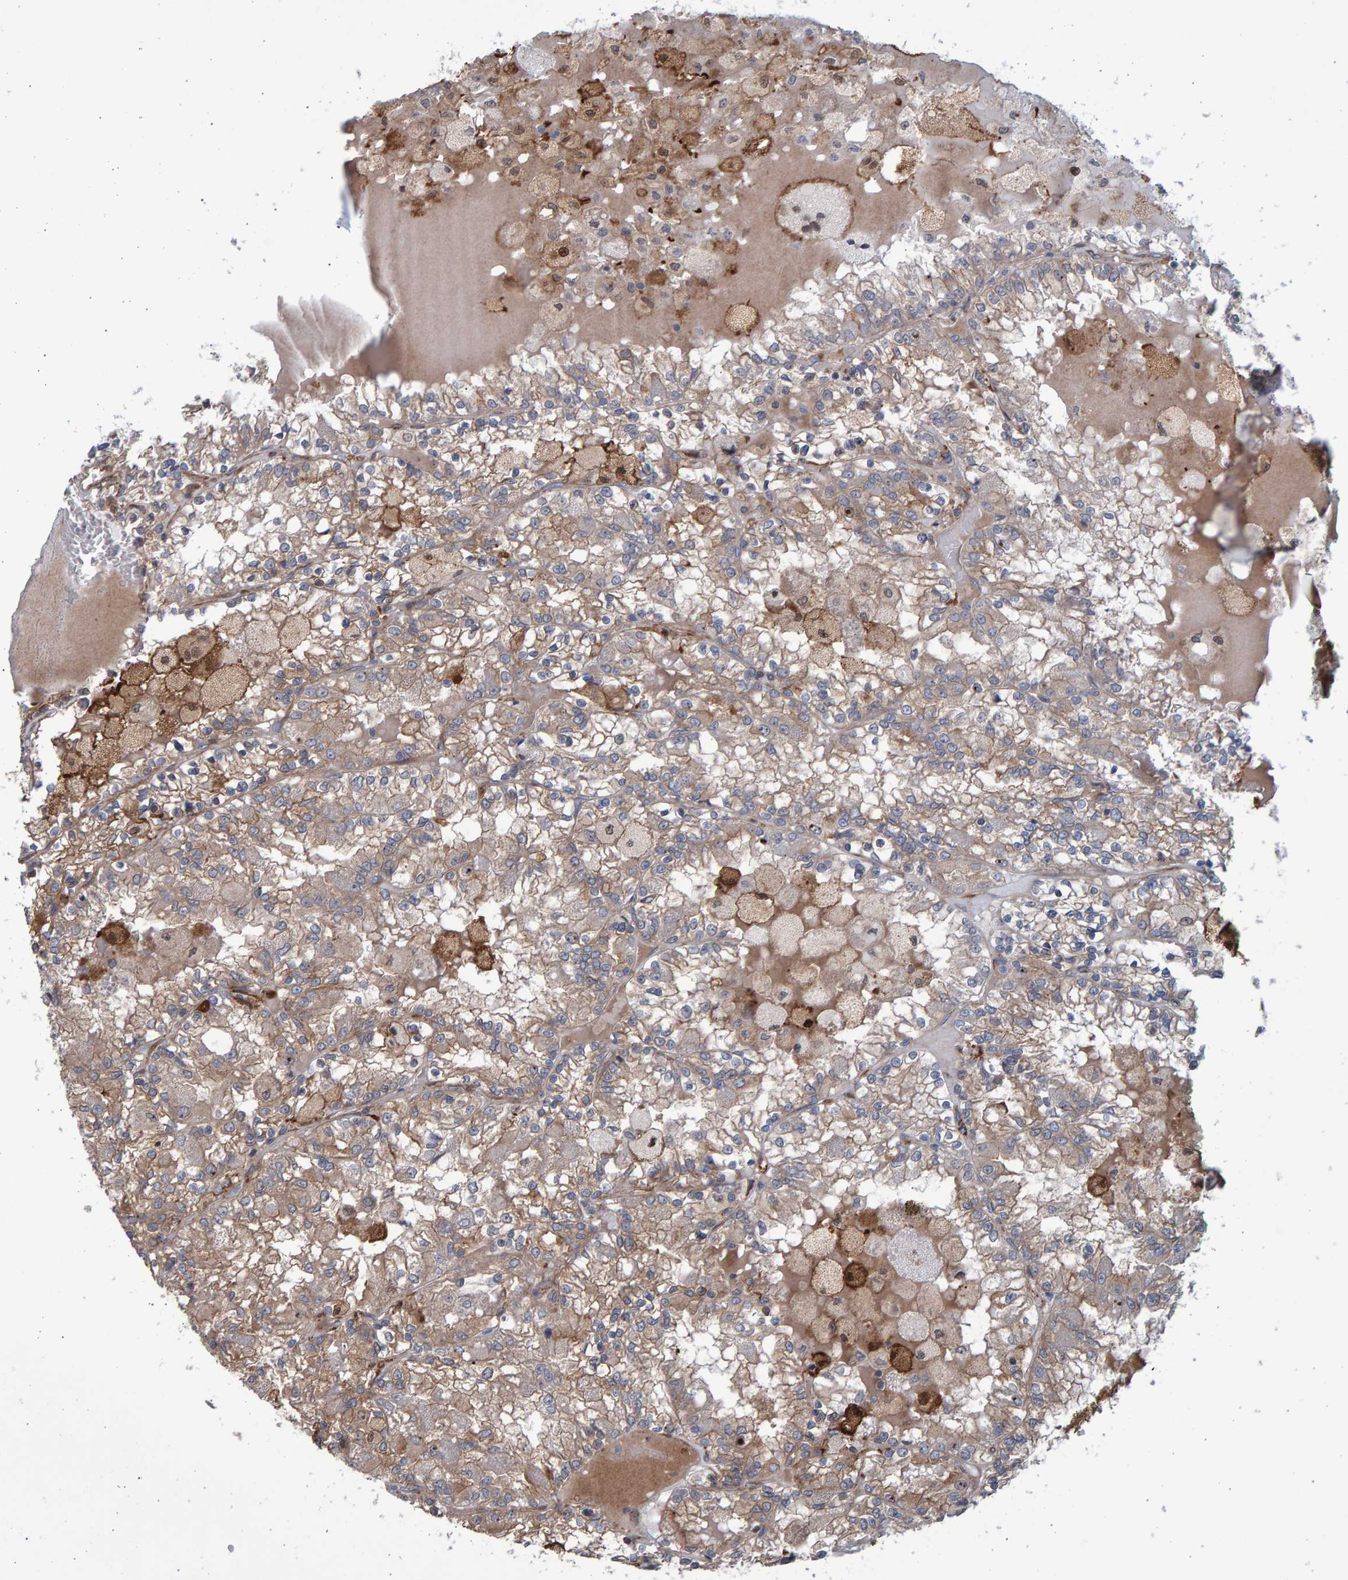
{"staining": {"intensity": "weak", "quantity": ">75%", "location": "cytoplasmic/membranous"}, "tissue": "renal cancer", "cell_type": "Tumor cells", "image_type": "cancer", "snomed": [{"axis": "morphology", "description": "Adenocarcinoma, NOS"}, {"axis": "topography", "description": "Kidney"}], "caption": "Brown immunohistochemical staining in renal cancer exhibits weak cytoplasmic/membranous staining in approximately >75% of tumor cells. (brown staining indicates protein expression, while blue staining denotes nuclei).", "gene": "LRBA", "patient": {"sex": "female", "age": 56}}